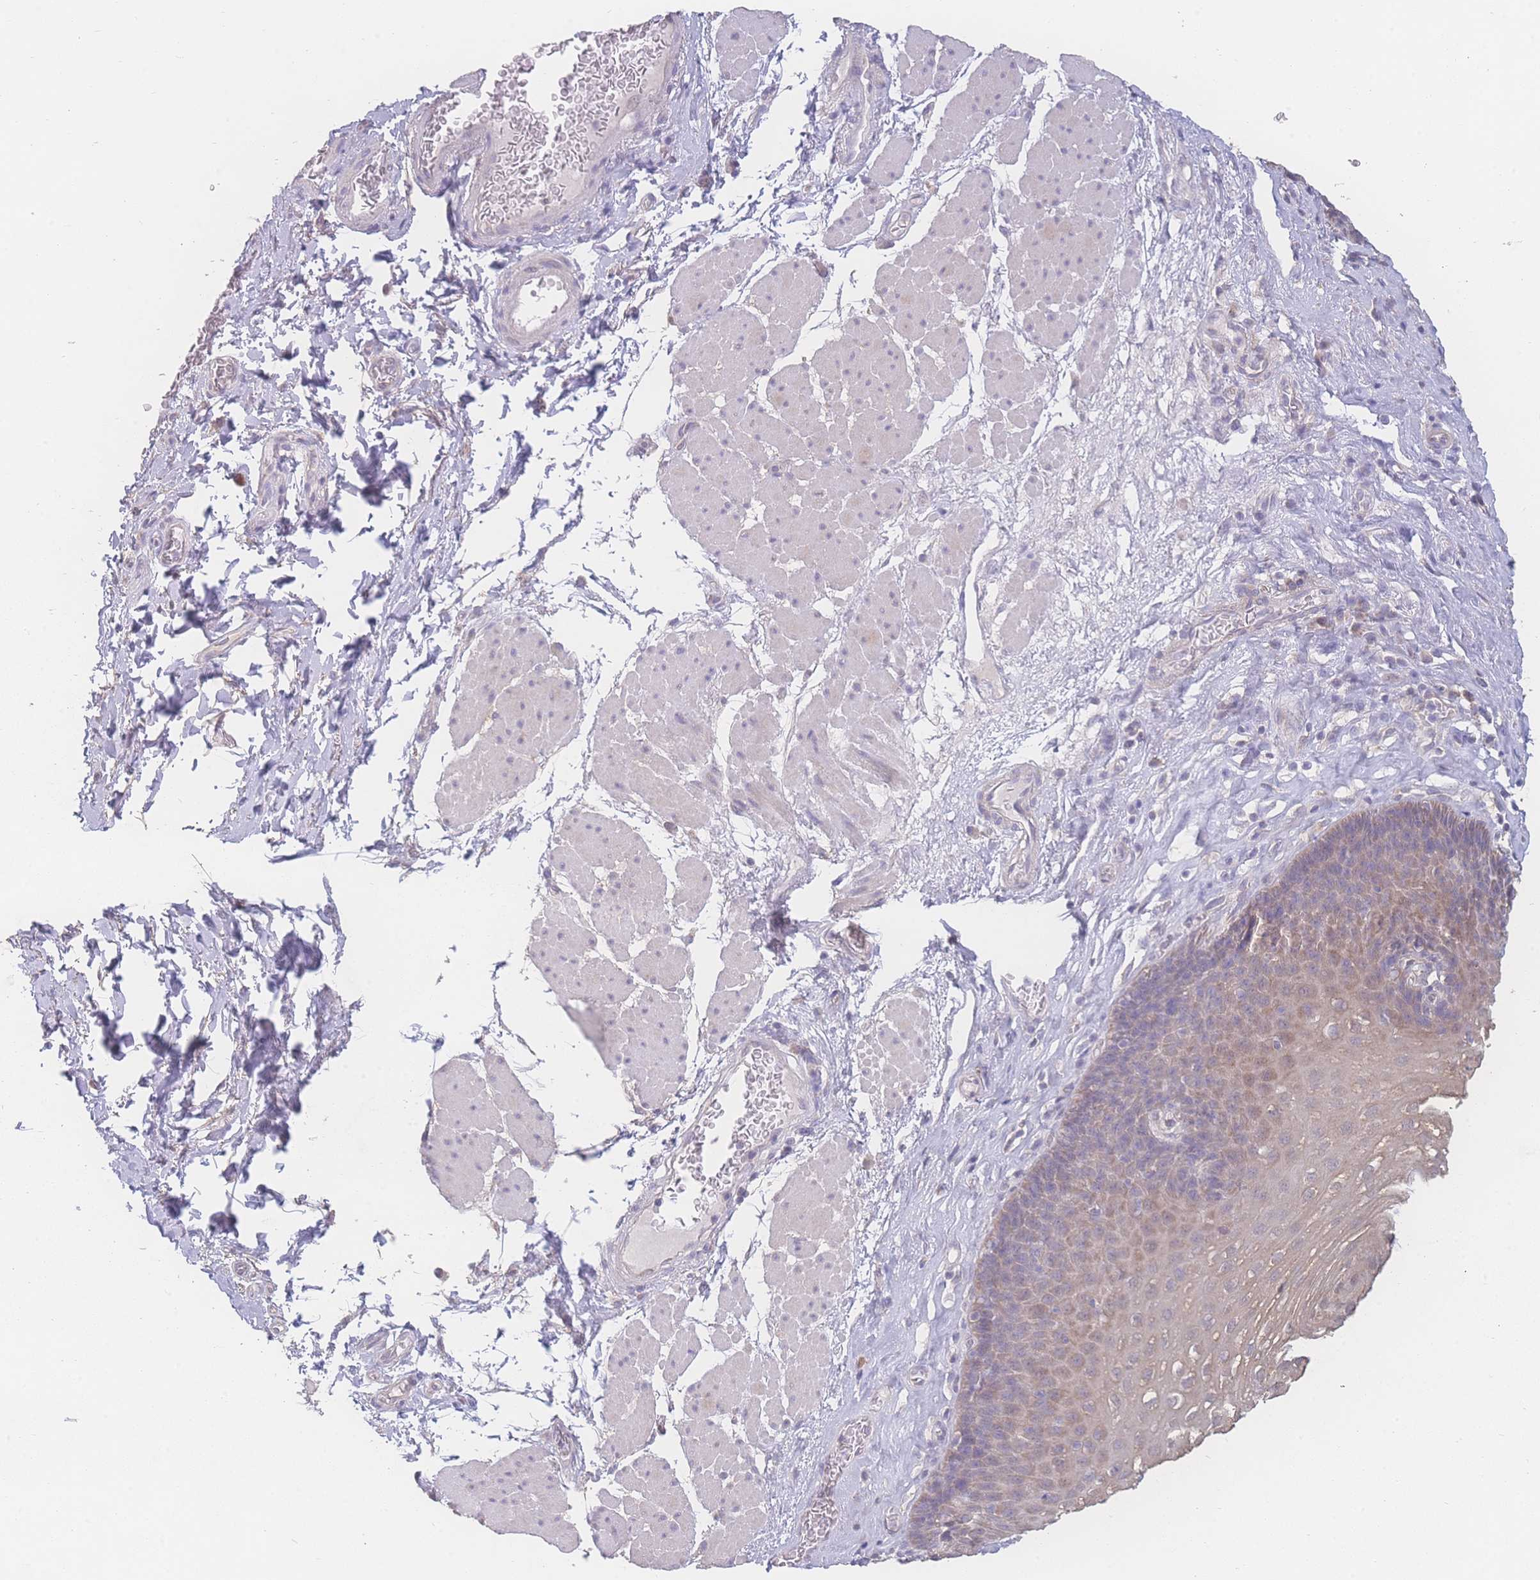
{"staining": {"intensity": "weak", "quantity": "25%-75%", "location": "cytoplasmic/membranous"}, "tissue": "esophagus", "cell_type": "Squamous epithelial cells", "image_type": "normal", "snomed": [{"axis": "morphology", "description": "Normal tissue, NOS"}, {"axis": "topography", "description": "Esophagus"}], "caption": "Protein expression analysis of unremarkable esophagus reveals weak cytoplasmic/membranous staining in about 25%-75% of squamous epithelial cells. (brown staining indicates protein expression, while blue staining denotes nuclei).", "gene": "GIPR", "patient": {"sex": "female", "age": 66}}